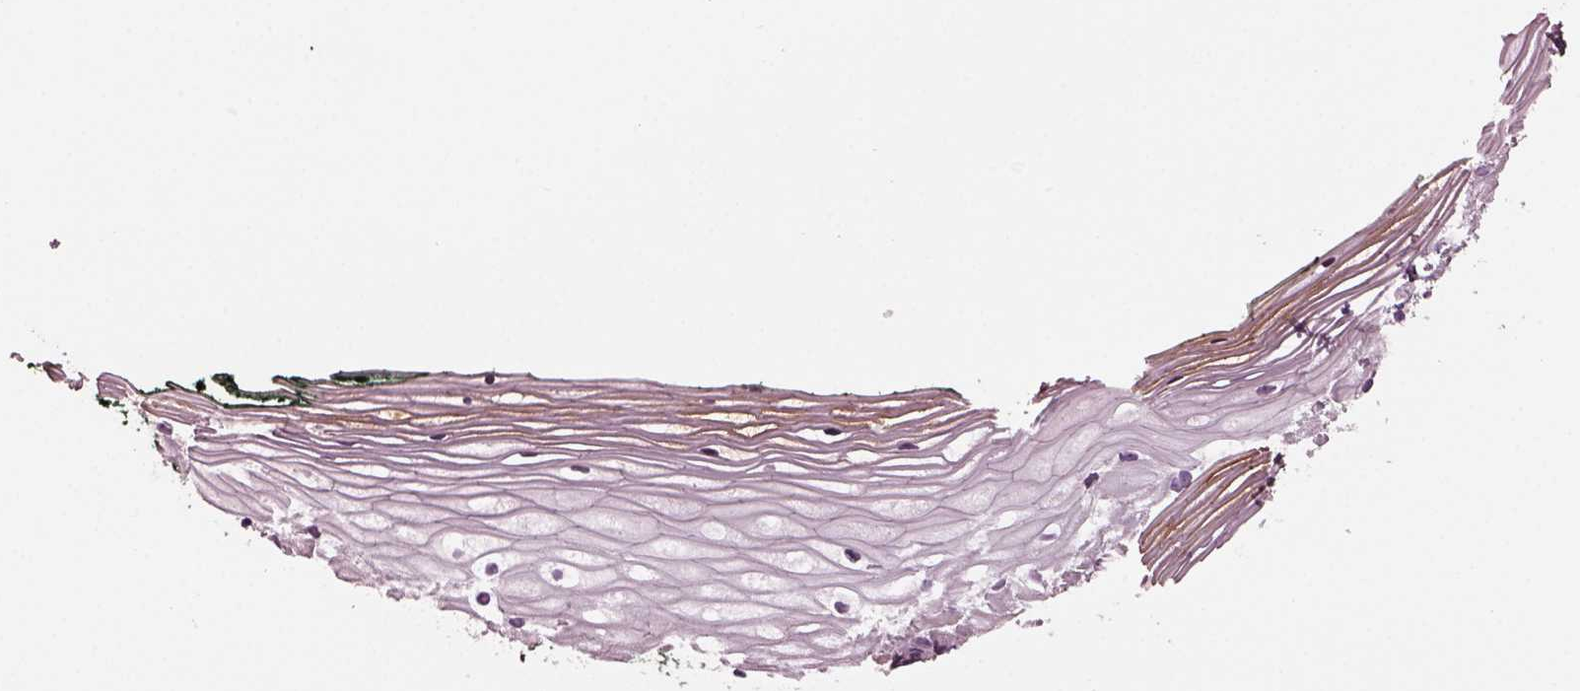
{"staining": {"intensity": "negative", "quantity": "none", "location": "none"}, "tissue": "vagina", "cell_type": "Squamous epithelial cells", "image_type": "normal", "snomed": [{"axis": "morphology", "description": "Normal tissue, NOS"}, {"axis": "topography", "description": "Vagina"}], "caption": "A high-resolution image shows IHC staining of normal vagina, which reveals no significant staining in squamous epithelial cells. (Brightfield microscopy of DAB IHC at high magnification).", "gene": "GDF11", "patient": {"sex": "female", "age": 47}}